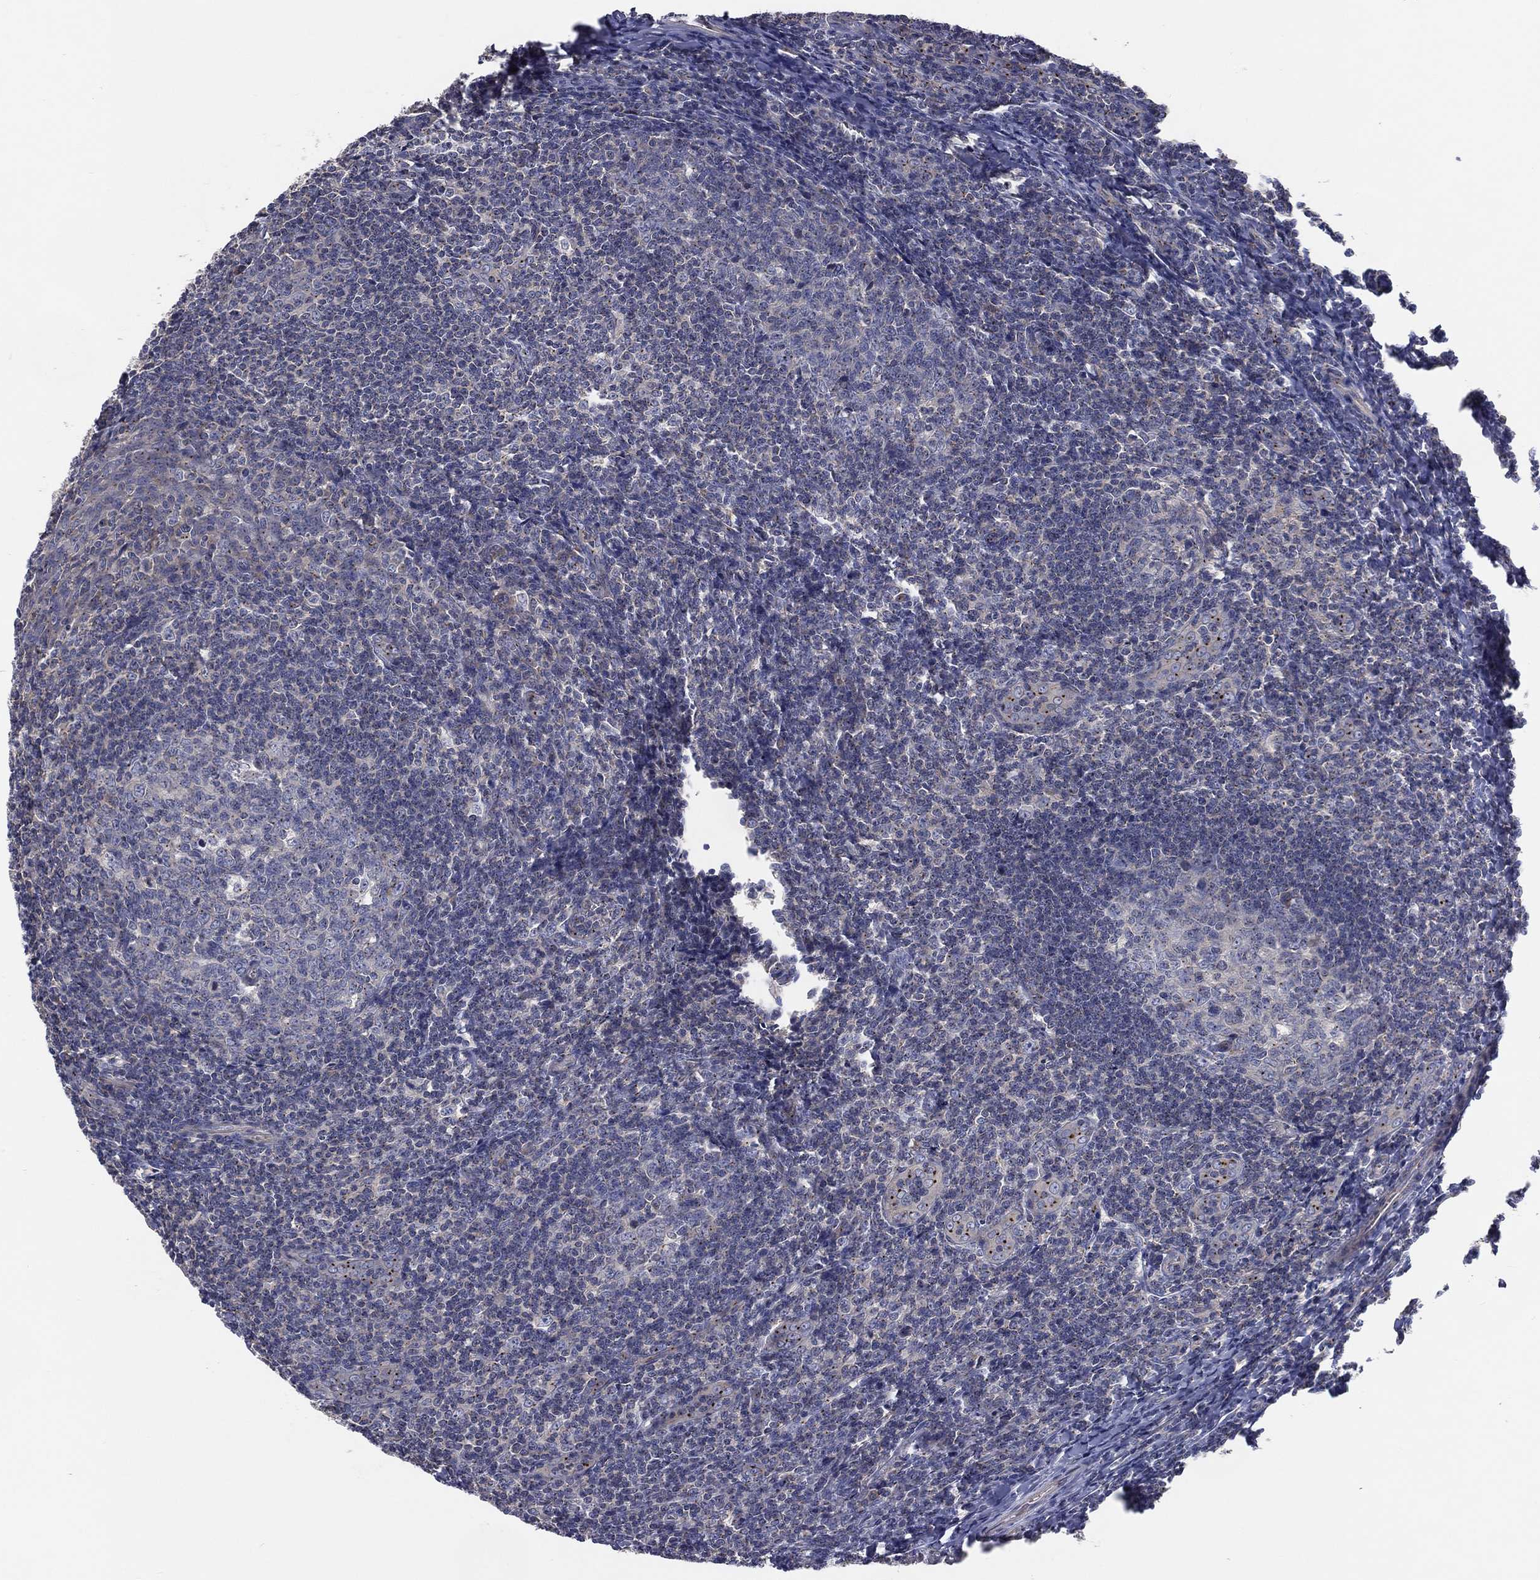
{"staining": {"intensity": "weak", "quantity": "25%-75%", "location": "cytoplasmic/membranous"}, "tissue": "tonsil", "cell_type": "Germinal center cells", "image_type": "normal", "snomed": [{"axis": "morphology", "description": "Normal tissue, NOS"}, {"axis": "topography", "description": "Tonsil"}], "caption": "Tonsil was stained to show a protein in brown. There is low levels of weak cytoplasmic/membranous expression in about 25%-75% of germinal center cells. Nuclei are stained in blue.", "gene": "CROCC", "patient": {"sex": "male", "age": 20}}